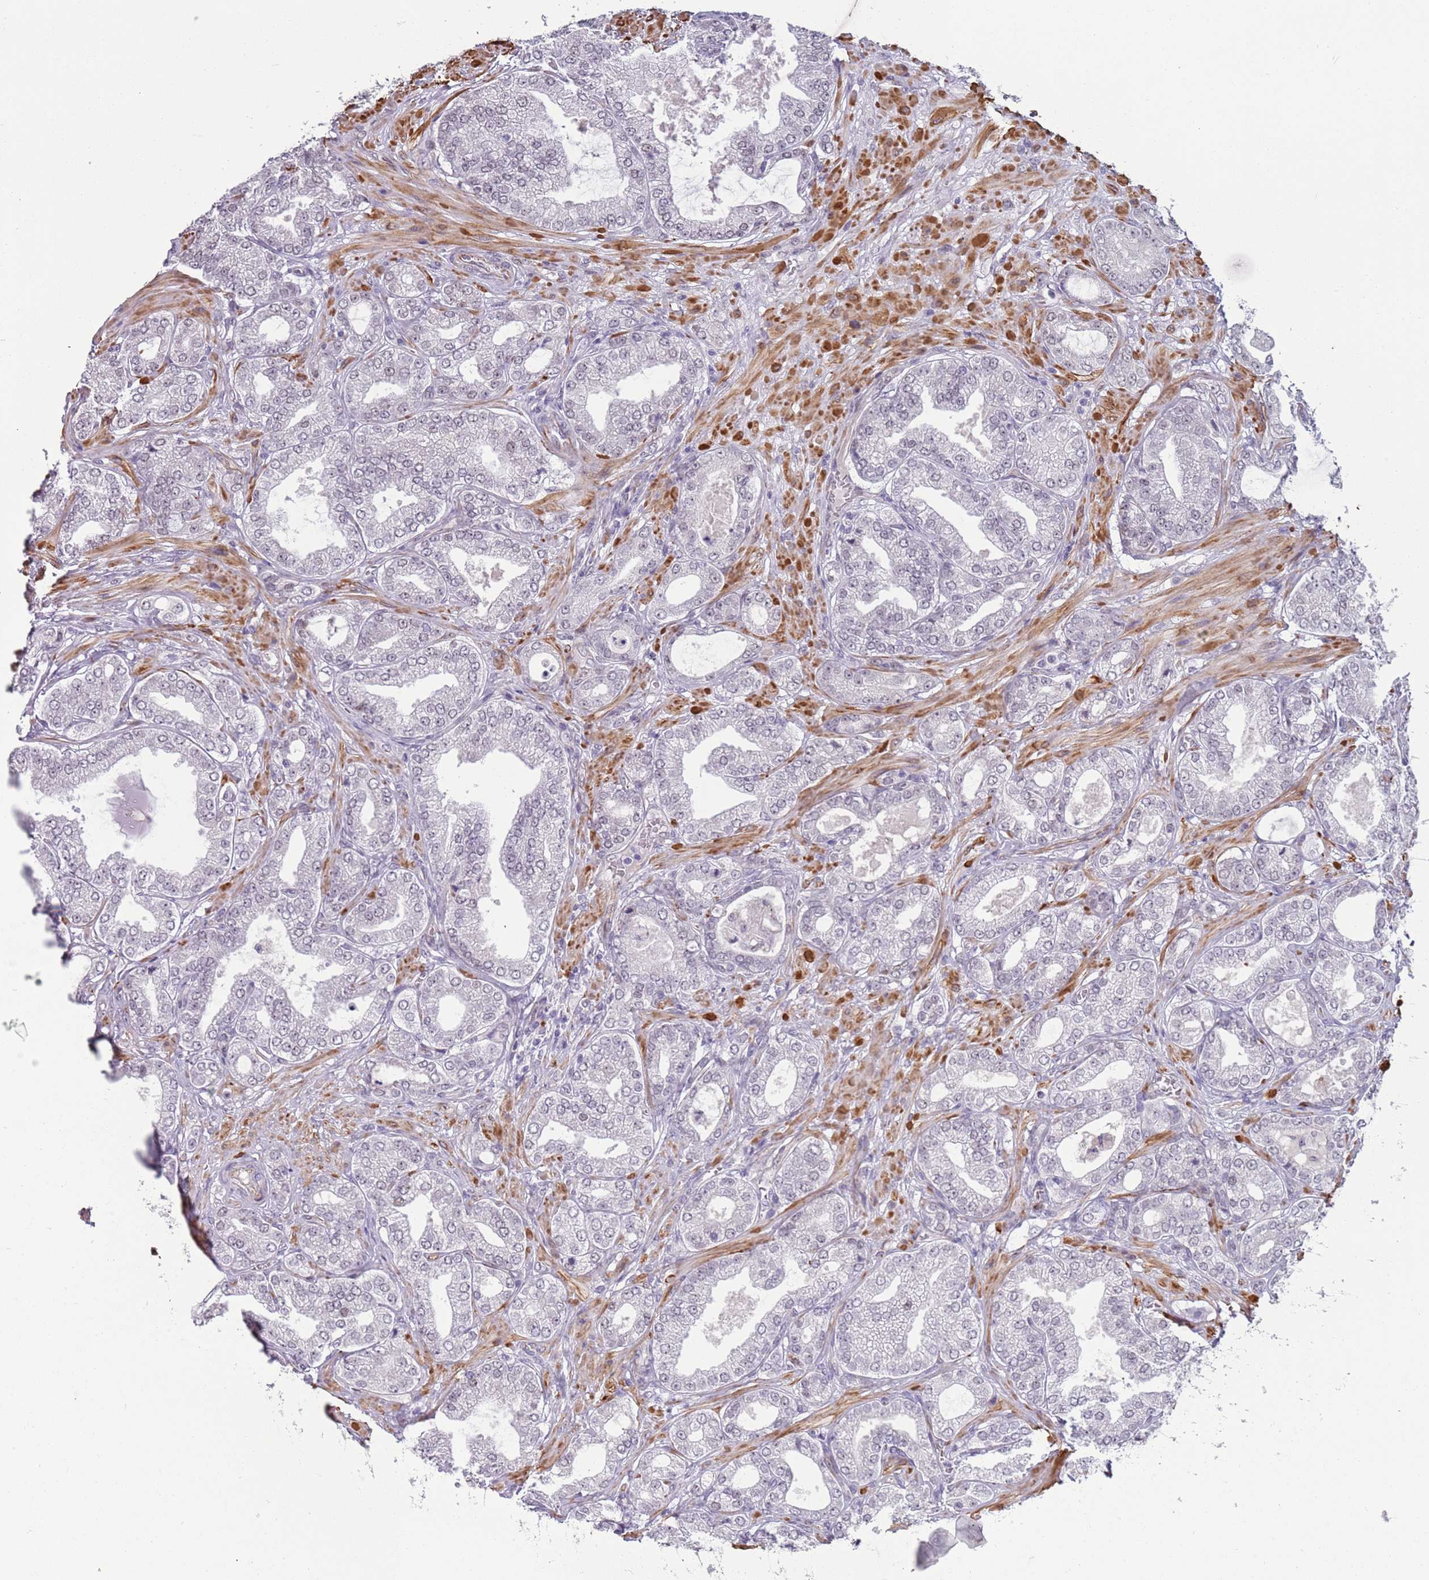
{"staining": {"intensity": "negative", "quantity": "none", "location": "none"}, "tissue": "prostate cancer", "cell_type": "Tumor cells", "image_type": "cancer", "snomed": [{"axis": "morphology", "description": "Adenocarcinoma, Low grade"}, {"axis": "topography", "description": "Prostate"}], "caption": "Histopathology image shows no protein expression in tumor cells of prostate cancer (adenocarcinoma (low-grade)) tissue.", "gene": "NBPF3", "patient": {"sex": "male", "age": 63}}